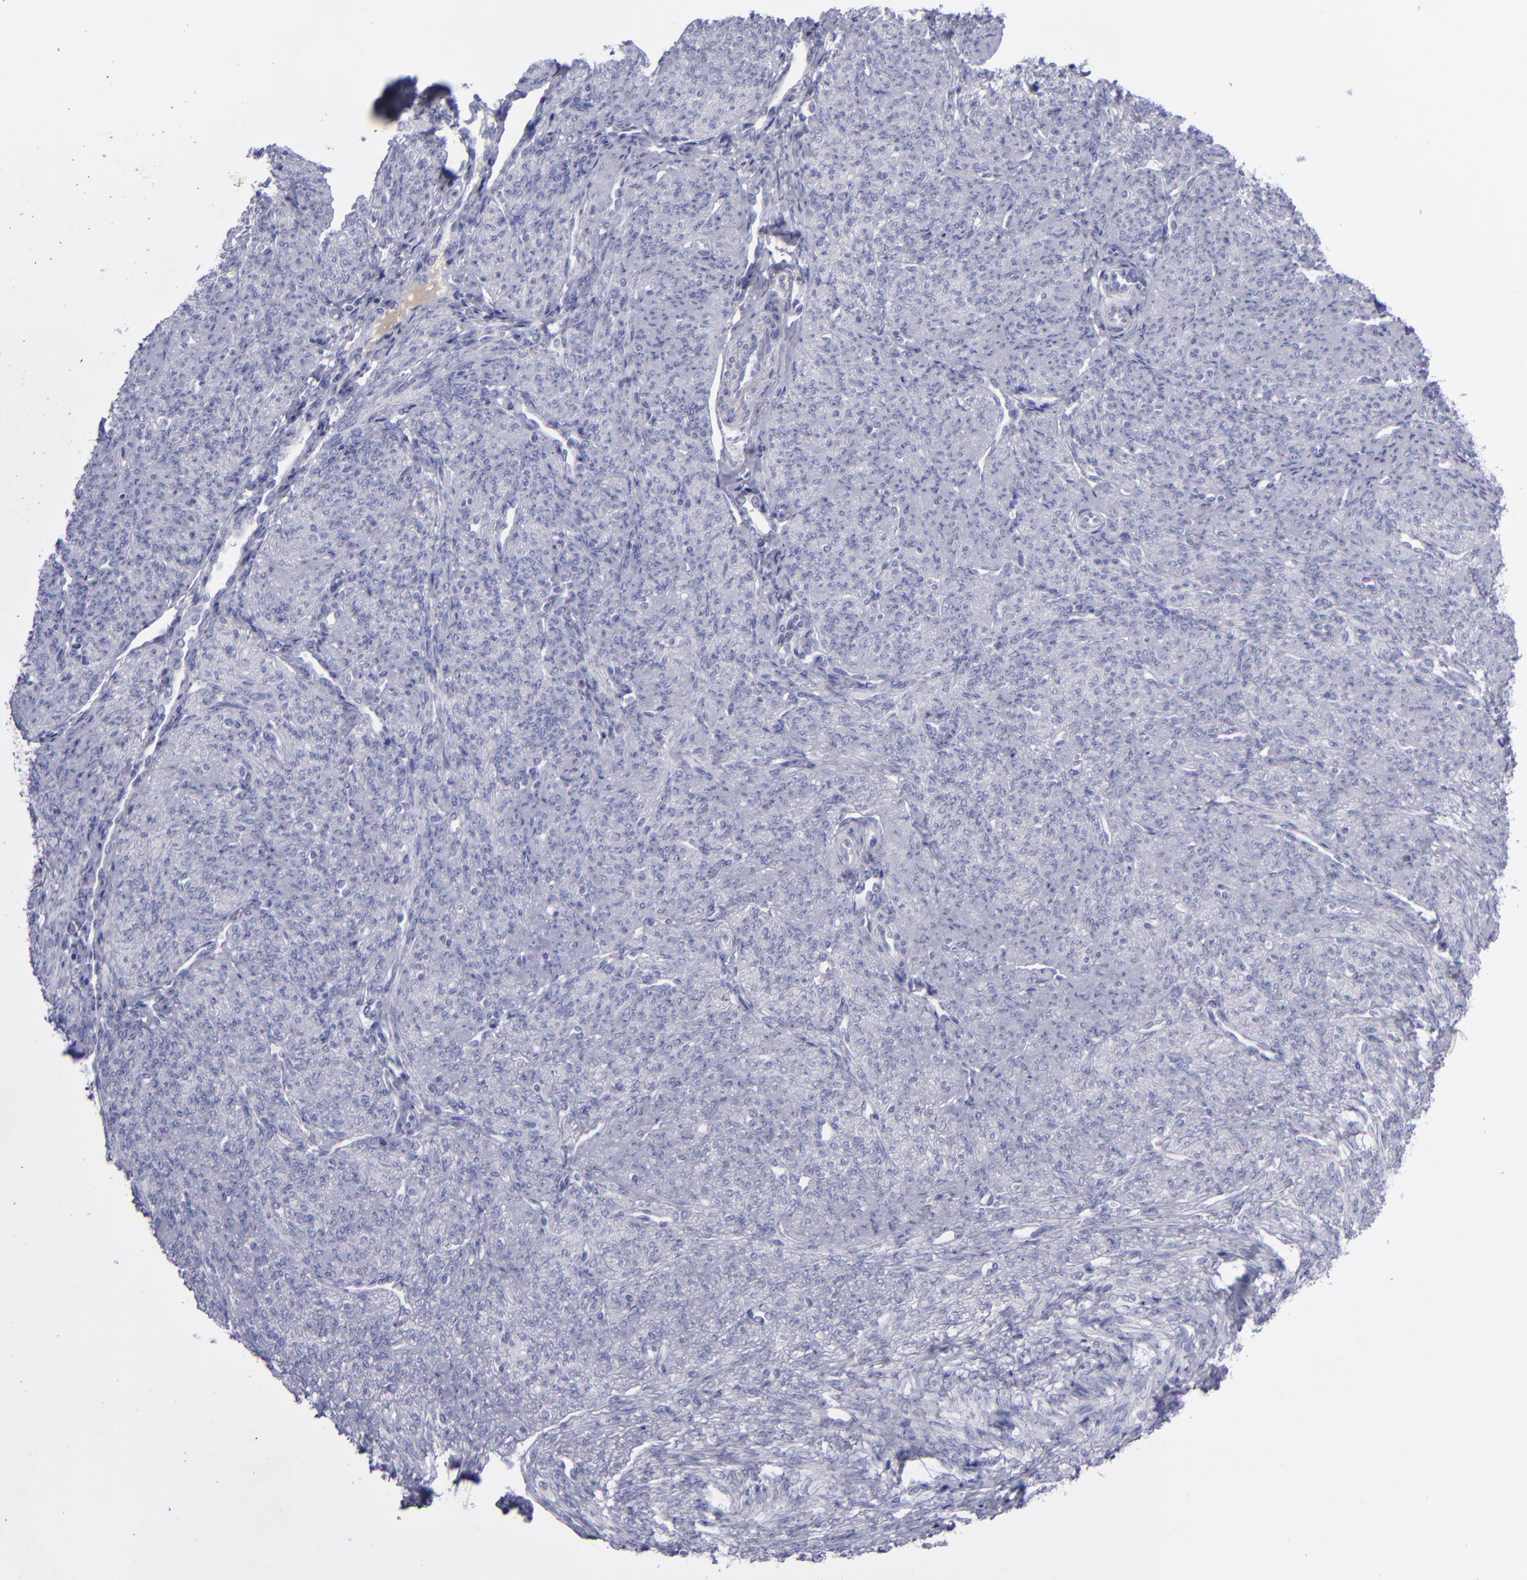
{"staining": {"intensity": "negative", "quantity": "none", "location": "none"}, "tissue": "smooth muscle", "cell_type": "Smooth muscle cells", "image_type": "normal", "snomed": [{"axis": "morphology", "description": "Normal tissue, NOS"}, {"axis": "topography", "description": "Cervix"}, {"axis": "topography", "description": "Endometrium"}], "caption": "An immunohistochemistry (IHC) photomicrograph of normal smooth muscle is shown. There is no staining in smooth muscle cells of smooth muscle. (Brightfield microscopy of DAB (3,3'-diaminobenzidine) immunohistochemistry at high magnification).", "gene": "AURKA", "patient": {"sex": "female", "age": 65}}